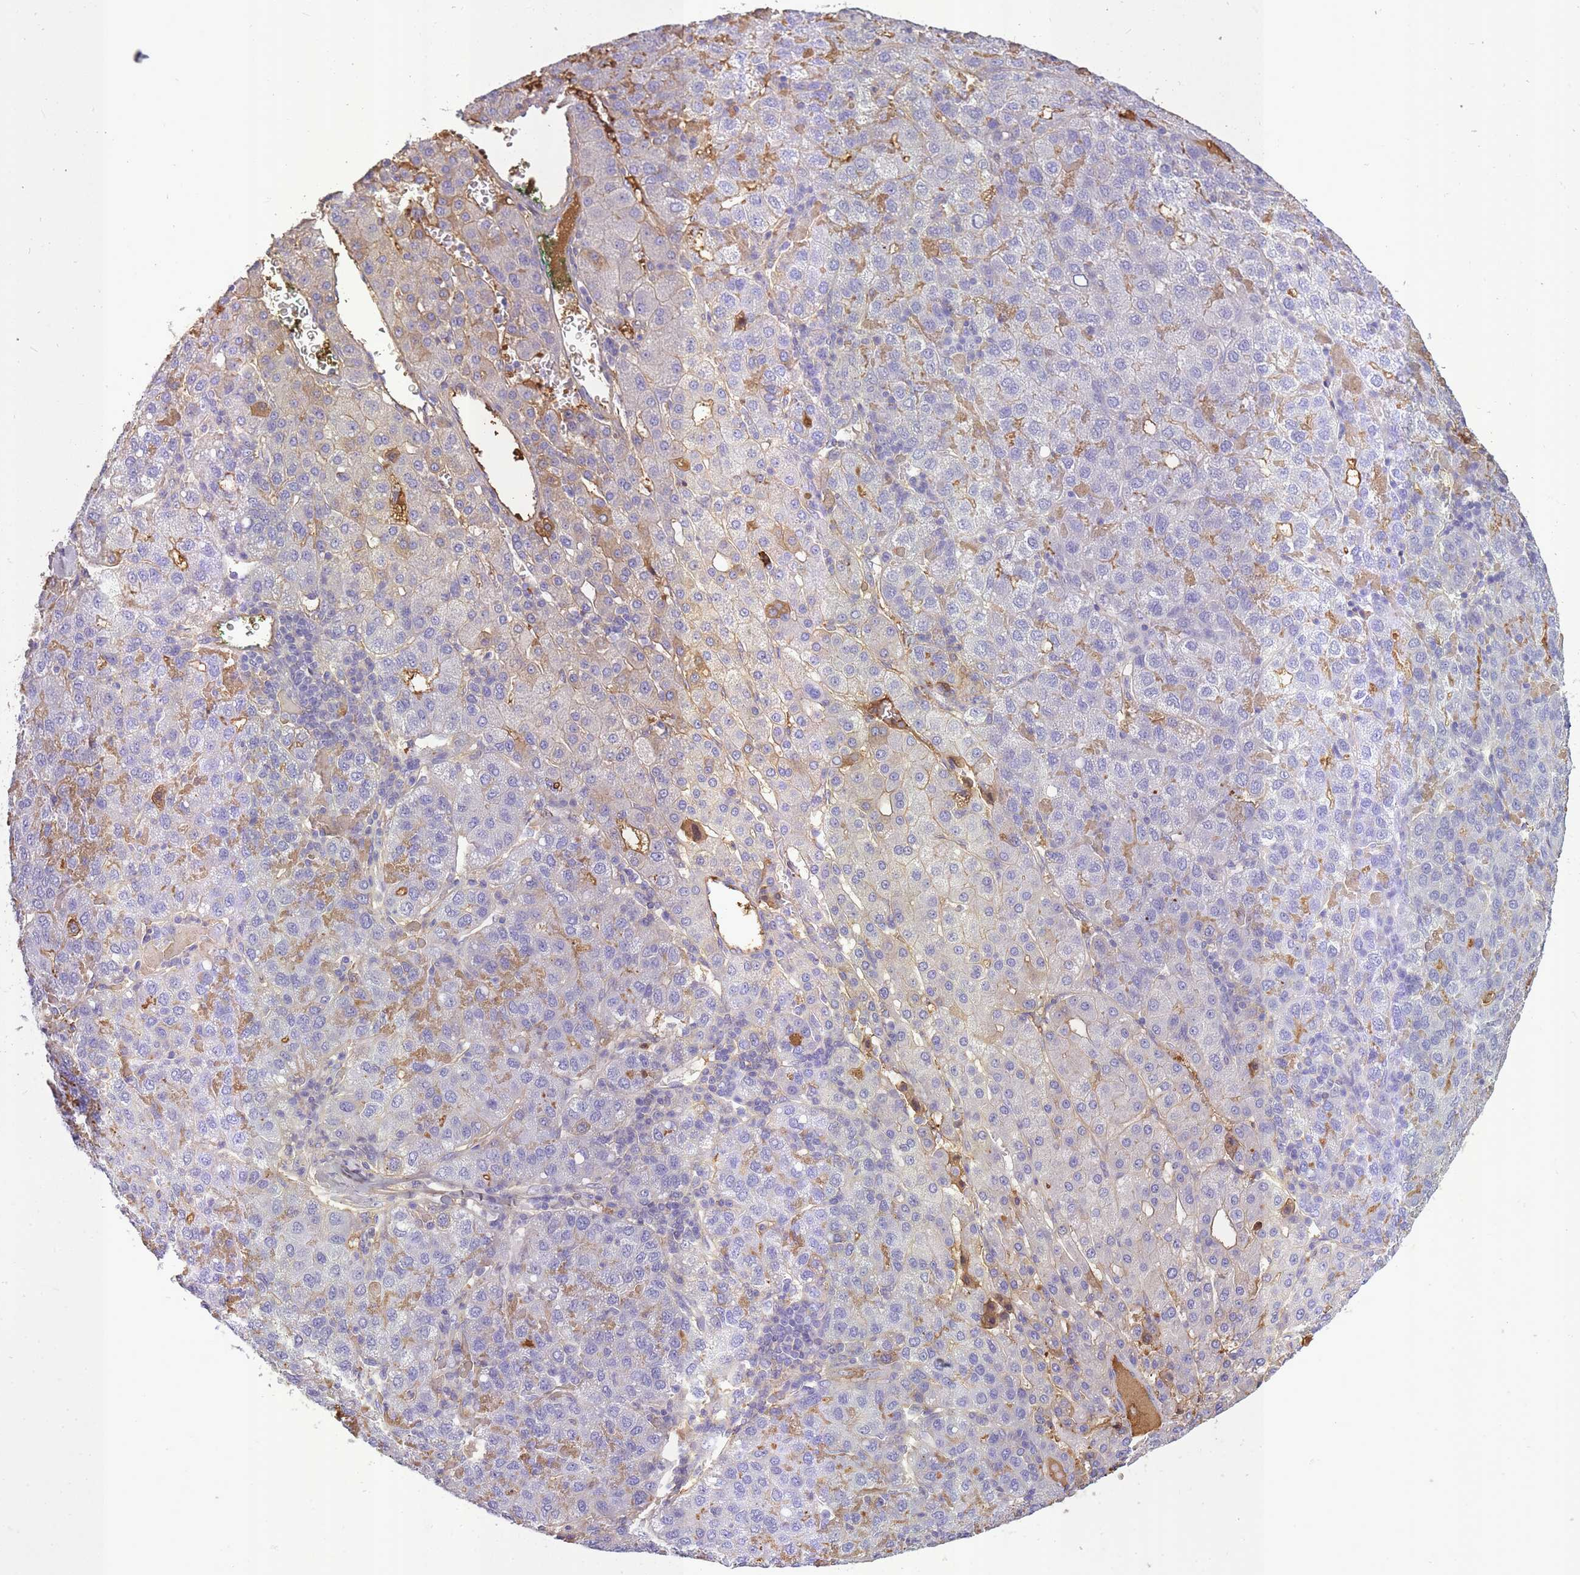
{"staining": {"intensity": "negative", "quantity": "none", "location": "none"}, "tissue": "liver cancer", "cell_type": "Tumor cells", "image_type": "cancer", "snomed": [{"axis": "morphology", "description": "Carcinoma, Hepatocellular, NOS"}, {"axis": "topography", "description": "Liver"}], "caption": "IHC of human liver hepatocellular carcinoma displays no positivity in tumor cells.", "gene": "IGKV1D-42", "patient": {"sex": "male", "age": 65}}